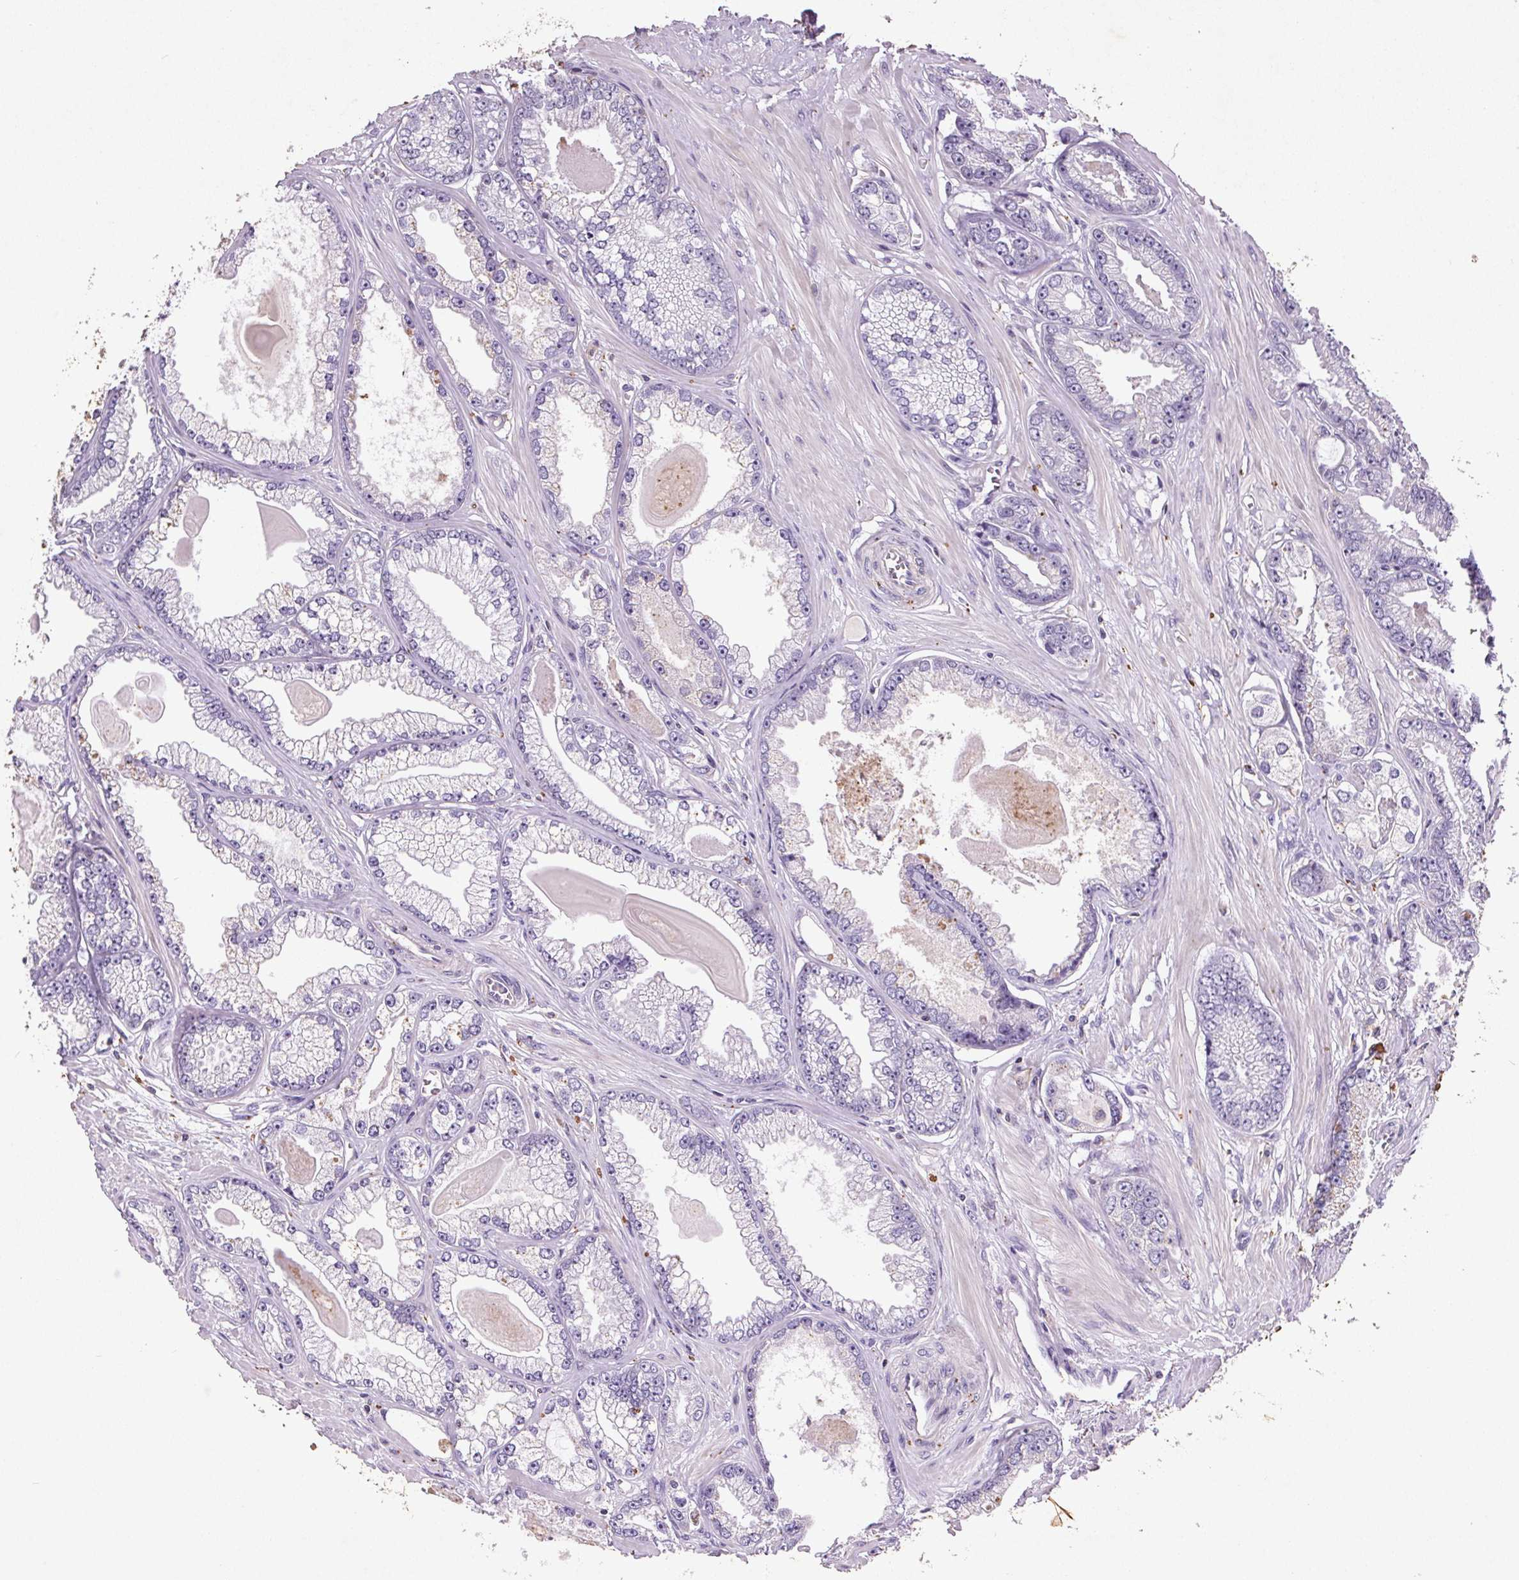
{"staining": {"intensity": "negative", "quantity": "none", "location": "none"}, "tissue": "prostate cancer", "cell_type": "Tumor cells", "image_type": "cancer", "snomed": [{"axis": "morphology", "description": "Adenocarcinoma, Low grade"}, {"axis": "topography", "description": "Prostate"}], "caption": "An immunohistochemistry (IHC) histopathology image of prostate cancer is shown. There is no staining in tumor cells of prostate cancer.", "gene": "C19orf84", "patient": {"sex": "male", "age": 64}}